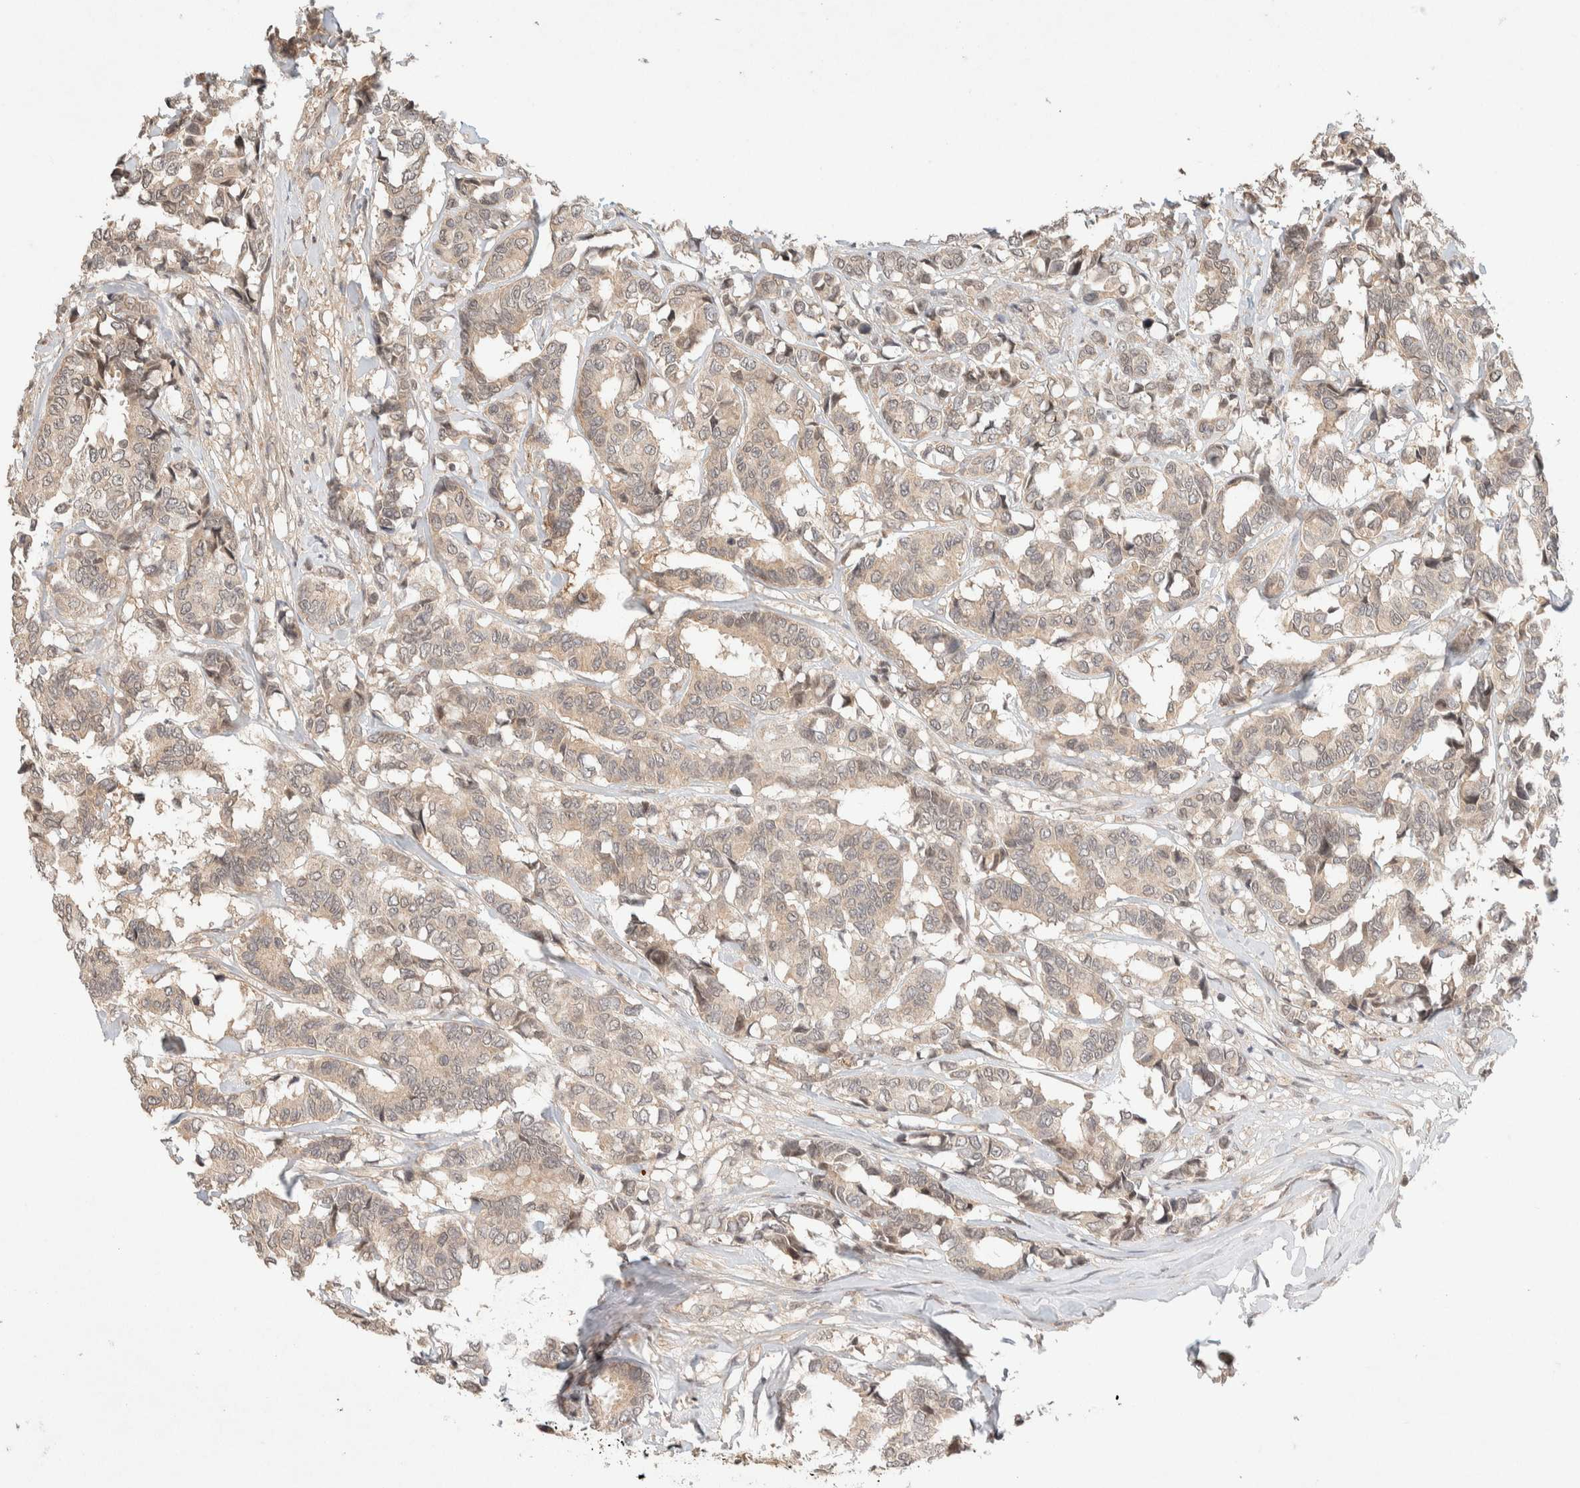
{"staining": {"intensity": "weak", "quantity": ">75%", "location": "cytoplasmic/membranous,nuclear"}, "tissue": "breast cancer", "cell_type": "Tumor cells", "image_type": "cancer", "snomed": [{"axis": "morphology", "description": "Duct carcinoma"}, {"axis": "topography", "description": "Breast"}], "caption": "Protein staining of breast cancer tissue displays weak cytoplasmic/membranous and nuclear positivity in approximately >75% of tumor cells. (Brightfield microscopy of DAB IHC at high magnification).", "gene": "THRA", "patient": {"sex": "female", "age": 87}}